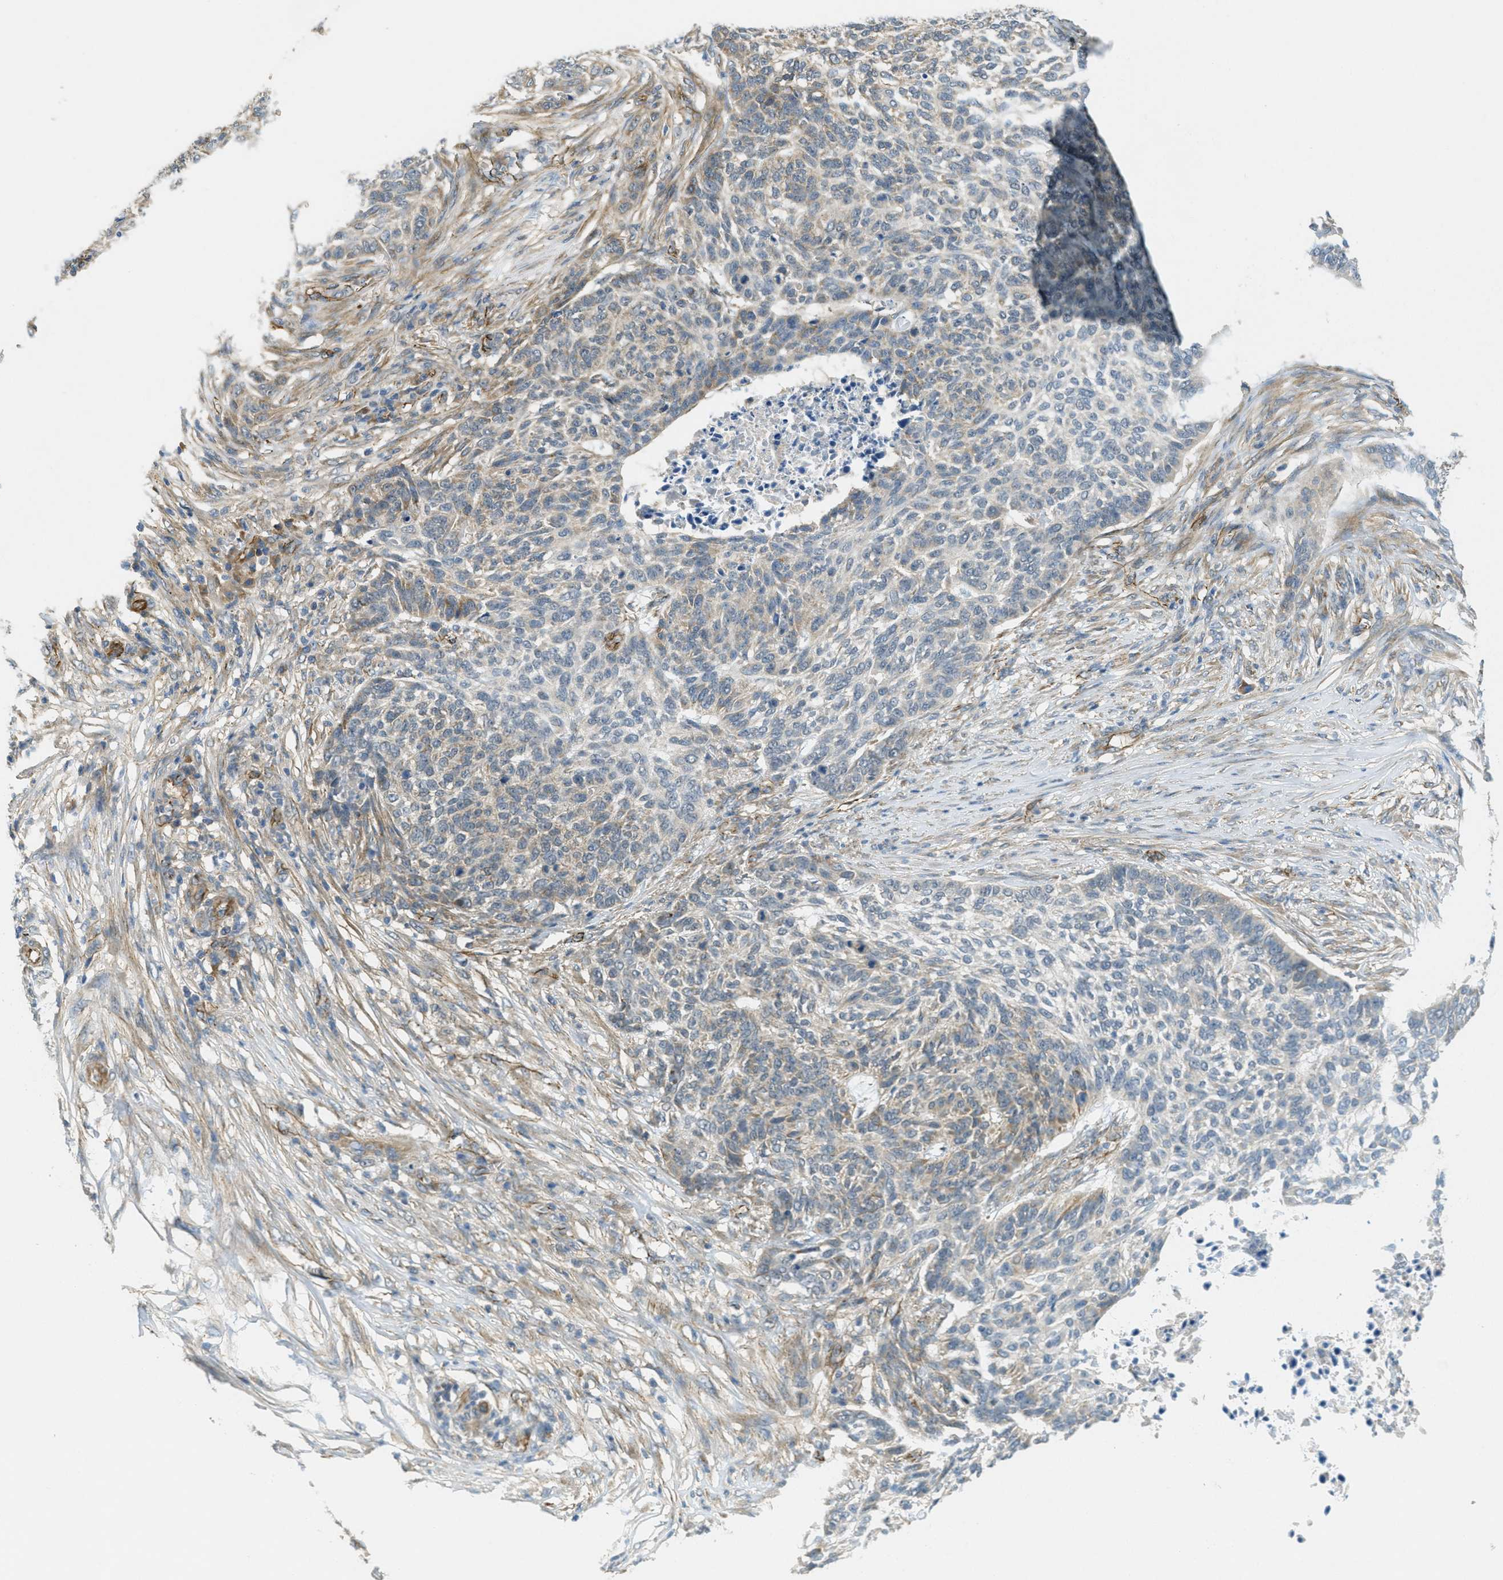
{"staining": {"intensity": "negative", "quantity": "none", "location": "none"}, "tissue": "skin cancer", "cell_type": "Tumor cells", "image_type": "cancer", "snomed": [{"axis": "morphology", "description": "Basal cell carcinoma"}, {"axis": "topography", "description": "Skin"}], "caption": "Immunohistochemistry (IHC) micrograph of skin basal cell carcinoma stained for a protein (brown), which displays no staining in tumor cells.", "gene": "JCAD", "patient": {"sex": "male", "age": 85}}